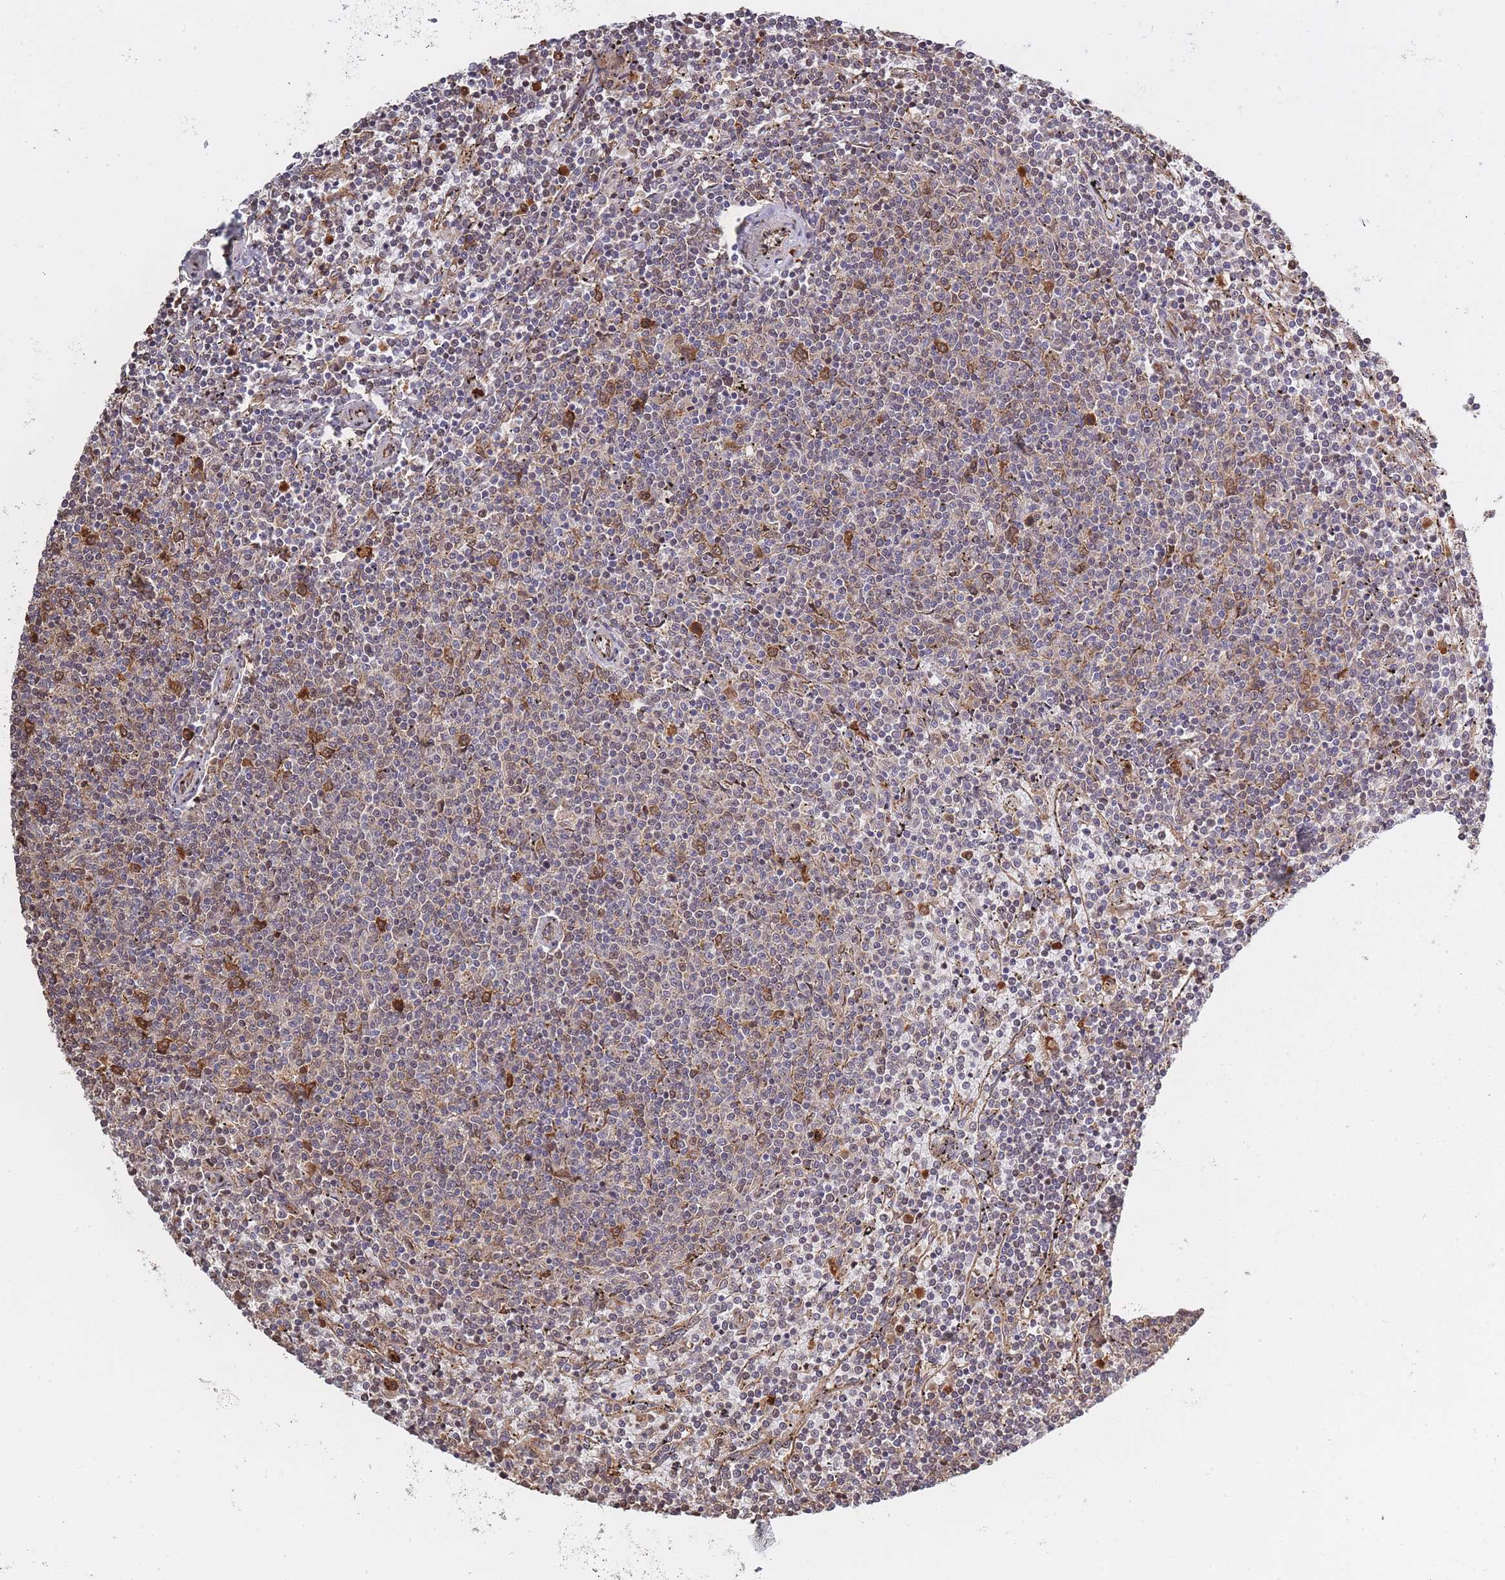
{"staining": {"intensity": "negative", "quantity": "none", "location": "none"}, "tissue": "lymphoma", "cell_type": "Tumor cells", "image_type": "cancer", "snomed": [{"axis": "morphology", "description": "Malignant lymphoma, non-Hodgkin's type, Low grade"}, {"axis": "topography", "description": "Spleen"}], "caption": "DAB (3,3'-diaminobenzidine) immunohistochemical staining of lymphoma exhibits no significant staining in tumor cells. (Immunohistochemistry, brightfield microscopy, high magnification).", "gene": "ARL13B", "patient": {"sex": "female", "age": 50}}